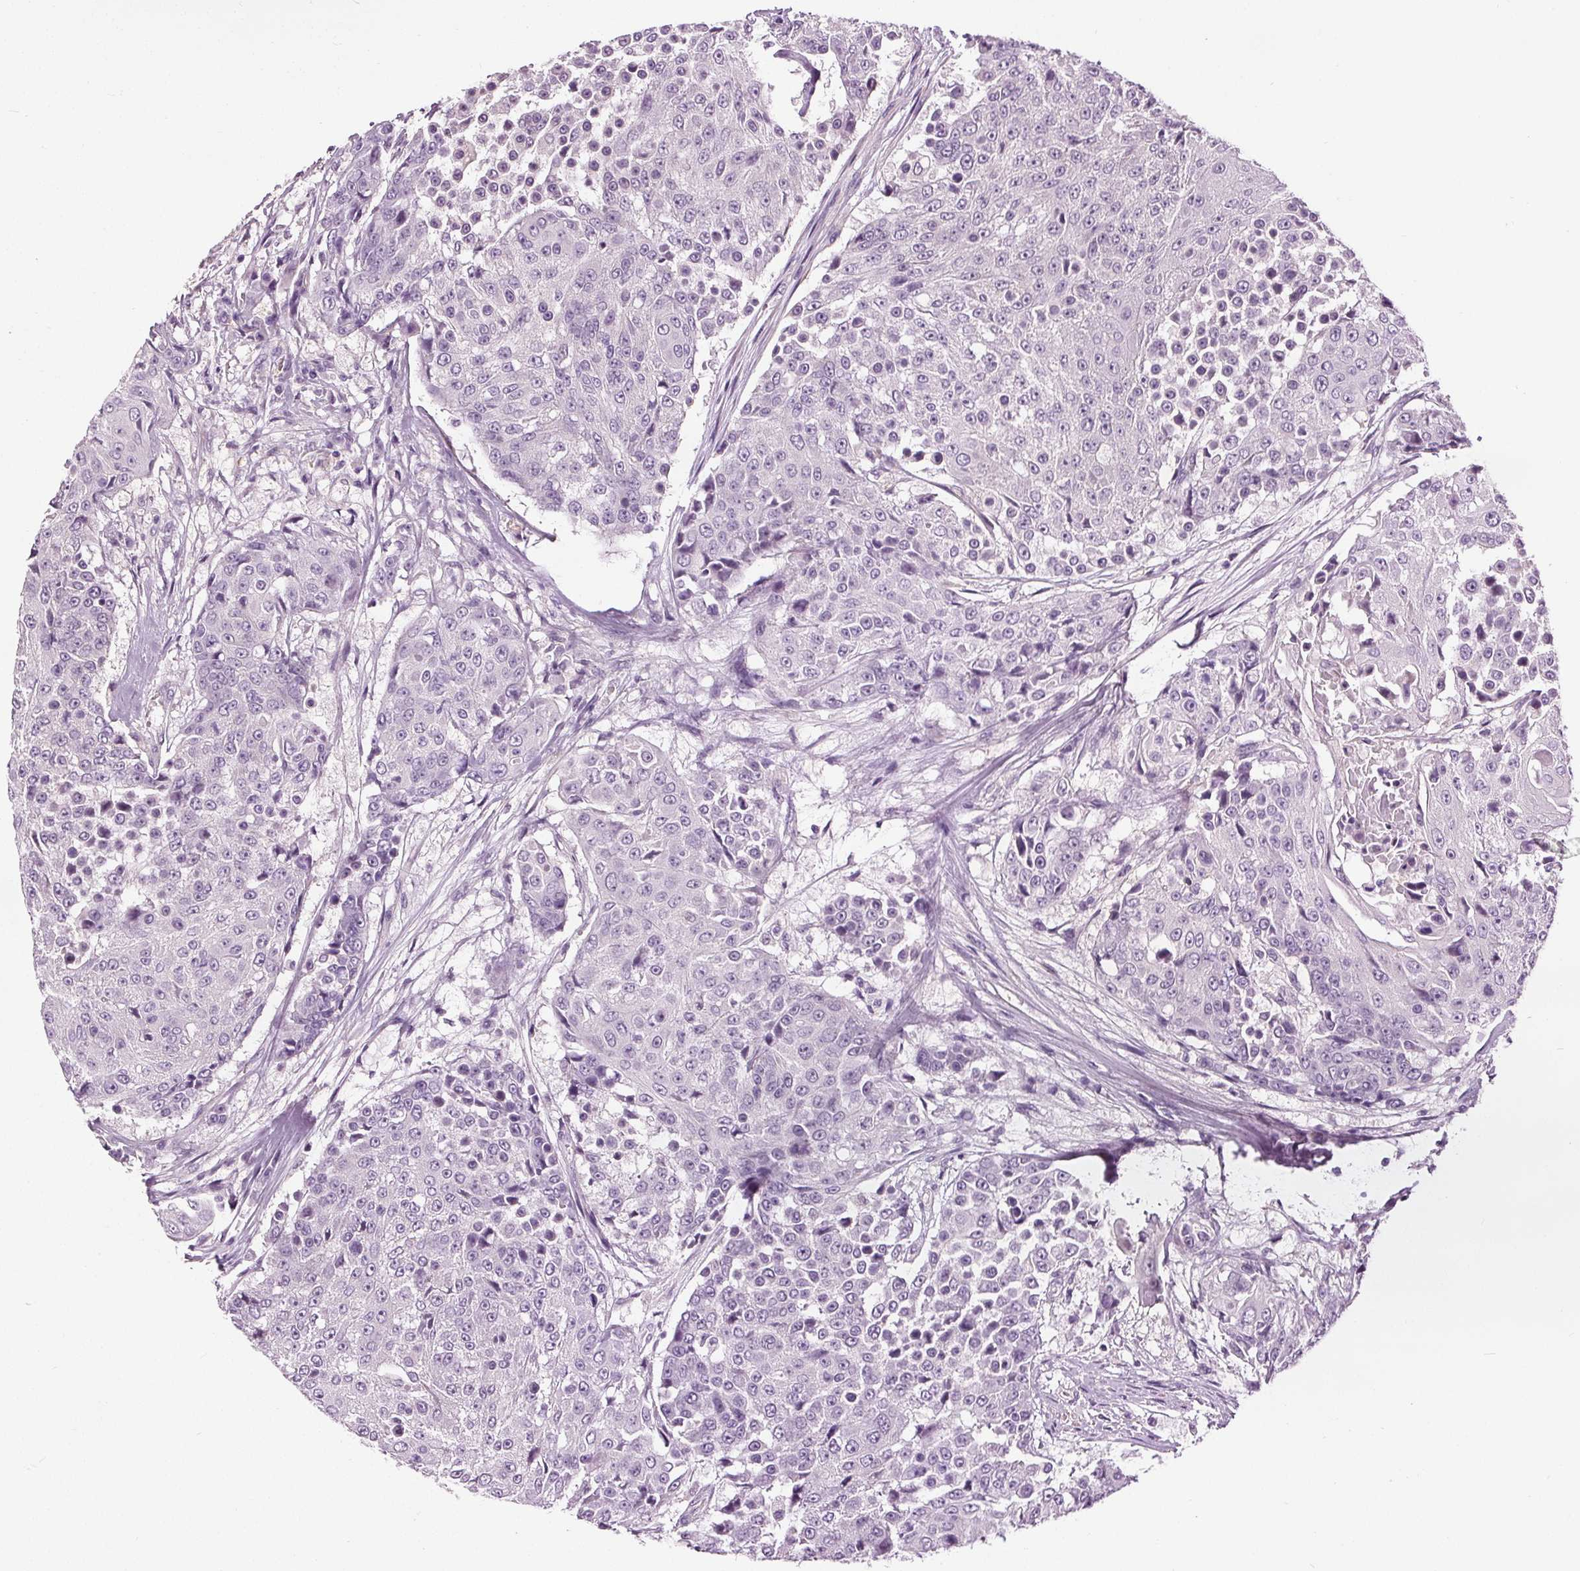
{"staining": {"intensity": "negative", "quantity": "none", "location": "none"}, "tissue": "urothelial cancer", "cell_type": "Tumor cells", "image_type": "cancer", "snomed": [{"axis": "morphology", "description": "Urothelial carcinoma, High grade"}, {"axis": "topography", "description": "Urinary bladder"}], "caption": "Immunohistochemistry photomicrograph of high-grade urothelial carcinoma stained for a protein (brown), which displays no positivity in tumor cells.", "gene": "RASA1", "patient": {"sex": "female", "age": 63}}